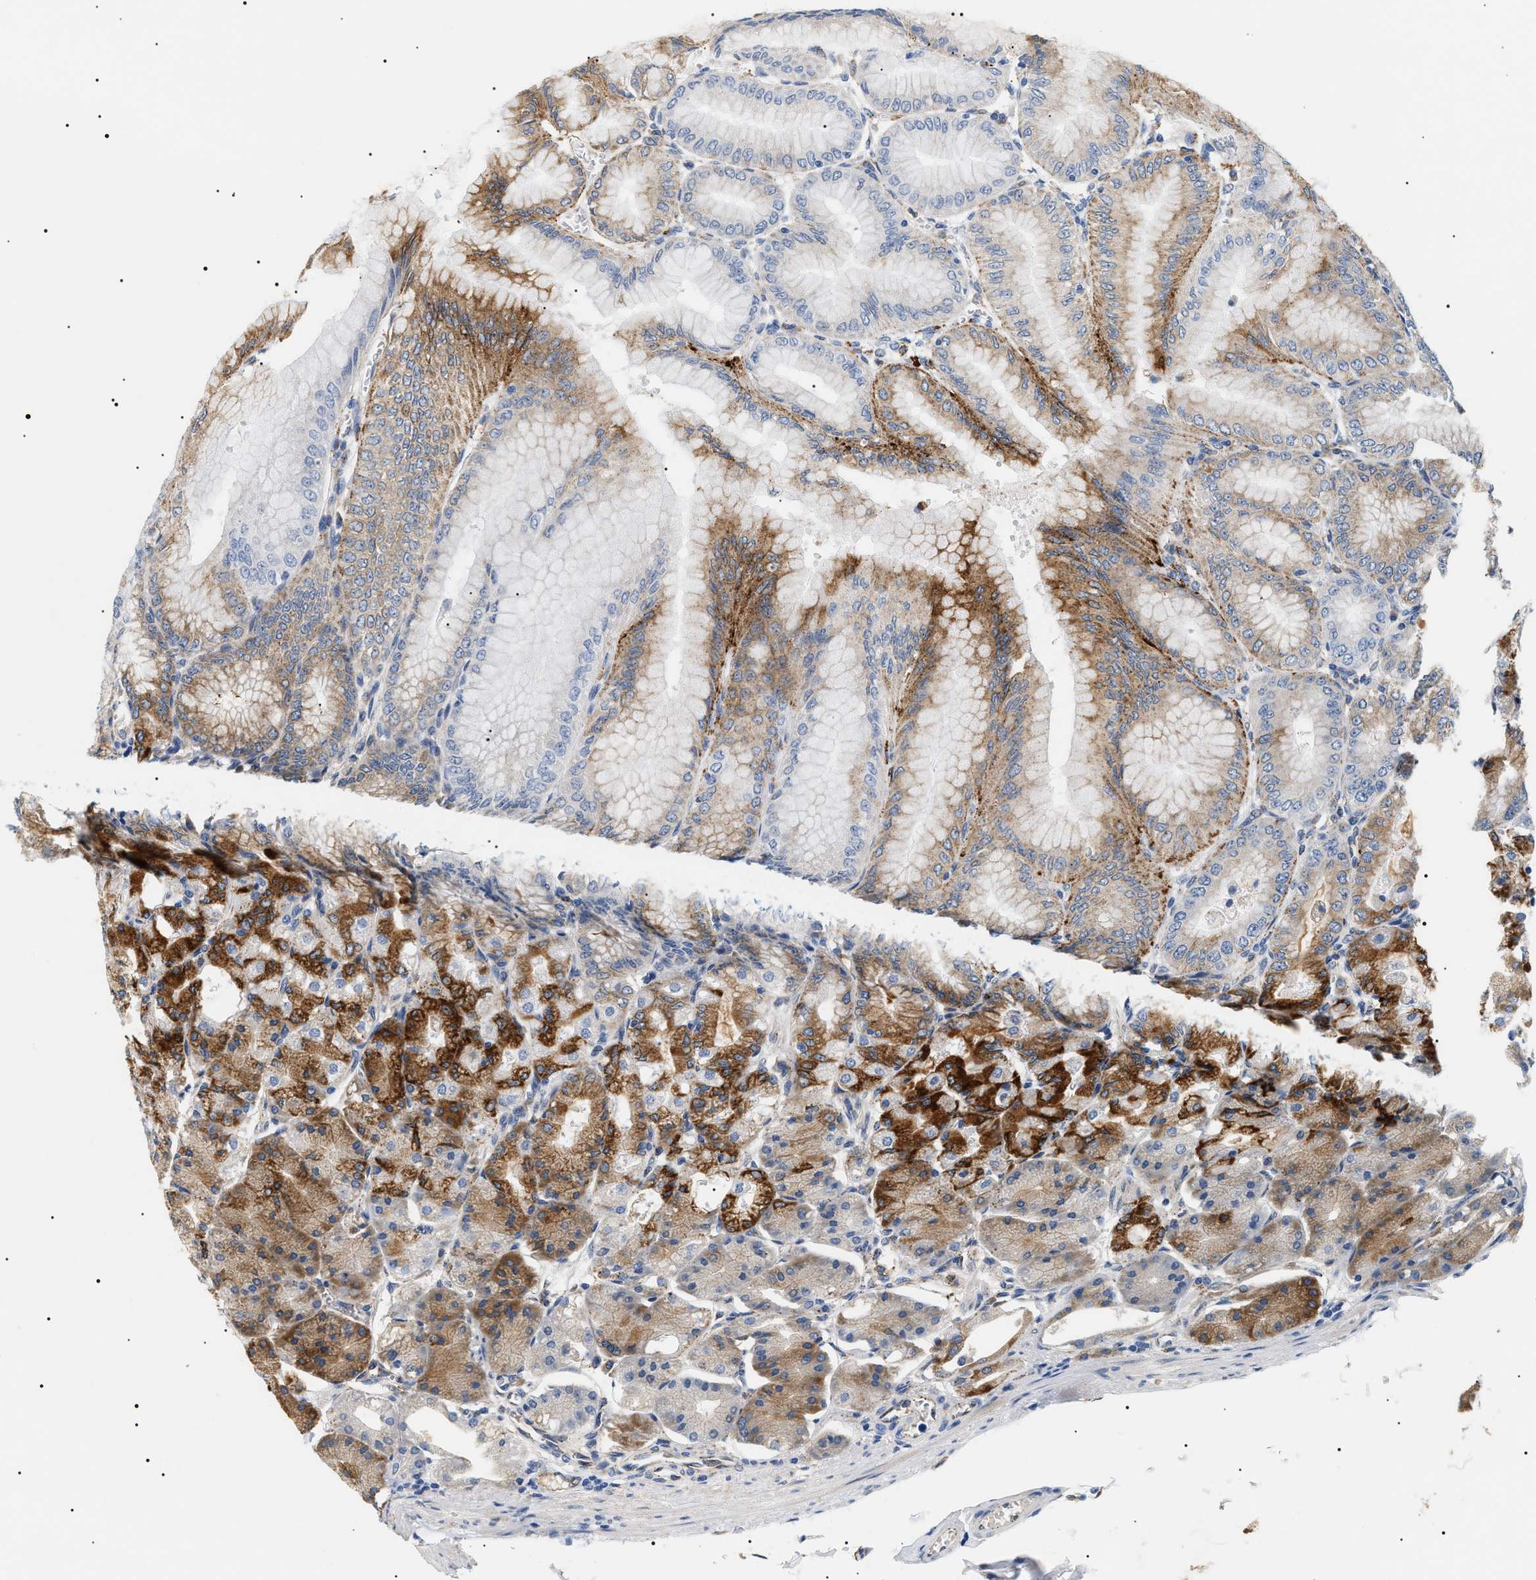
{"staining": {"intensity": "moderate", "quantity": "25%-75%", "location": "cytoplasmic/membranous"}, "tissue": "stomach", "cell_type": "Glandular cells", "image_type": "normal", "snomed": [{"axis": "morphology", "description": "Normal tissue, NOS"}, {"axis": "topography", "description": "Stomach, lower"}], "caption": "DAB immunohistochemical staining of unremarkable stomach exhibits moderate cytoplasmic/membranous protein expression in about 25%-75% of glandular cells. Using DAB (brown) and hematoxylin (blue) stains, captured at high magnification using brightfield microscopy.", "gene": "HSD17B11", "patient": {"sex": "male", "age": 71}}